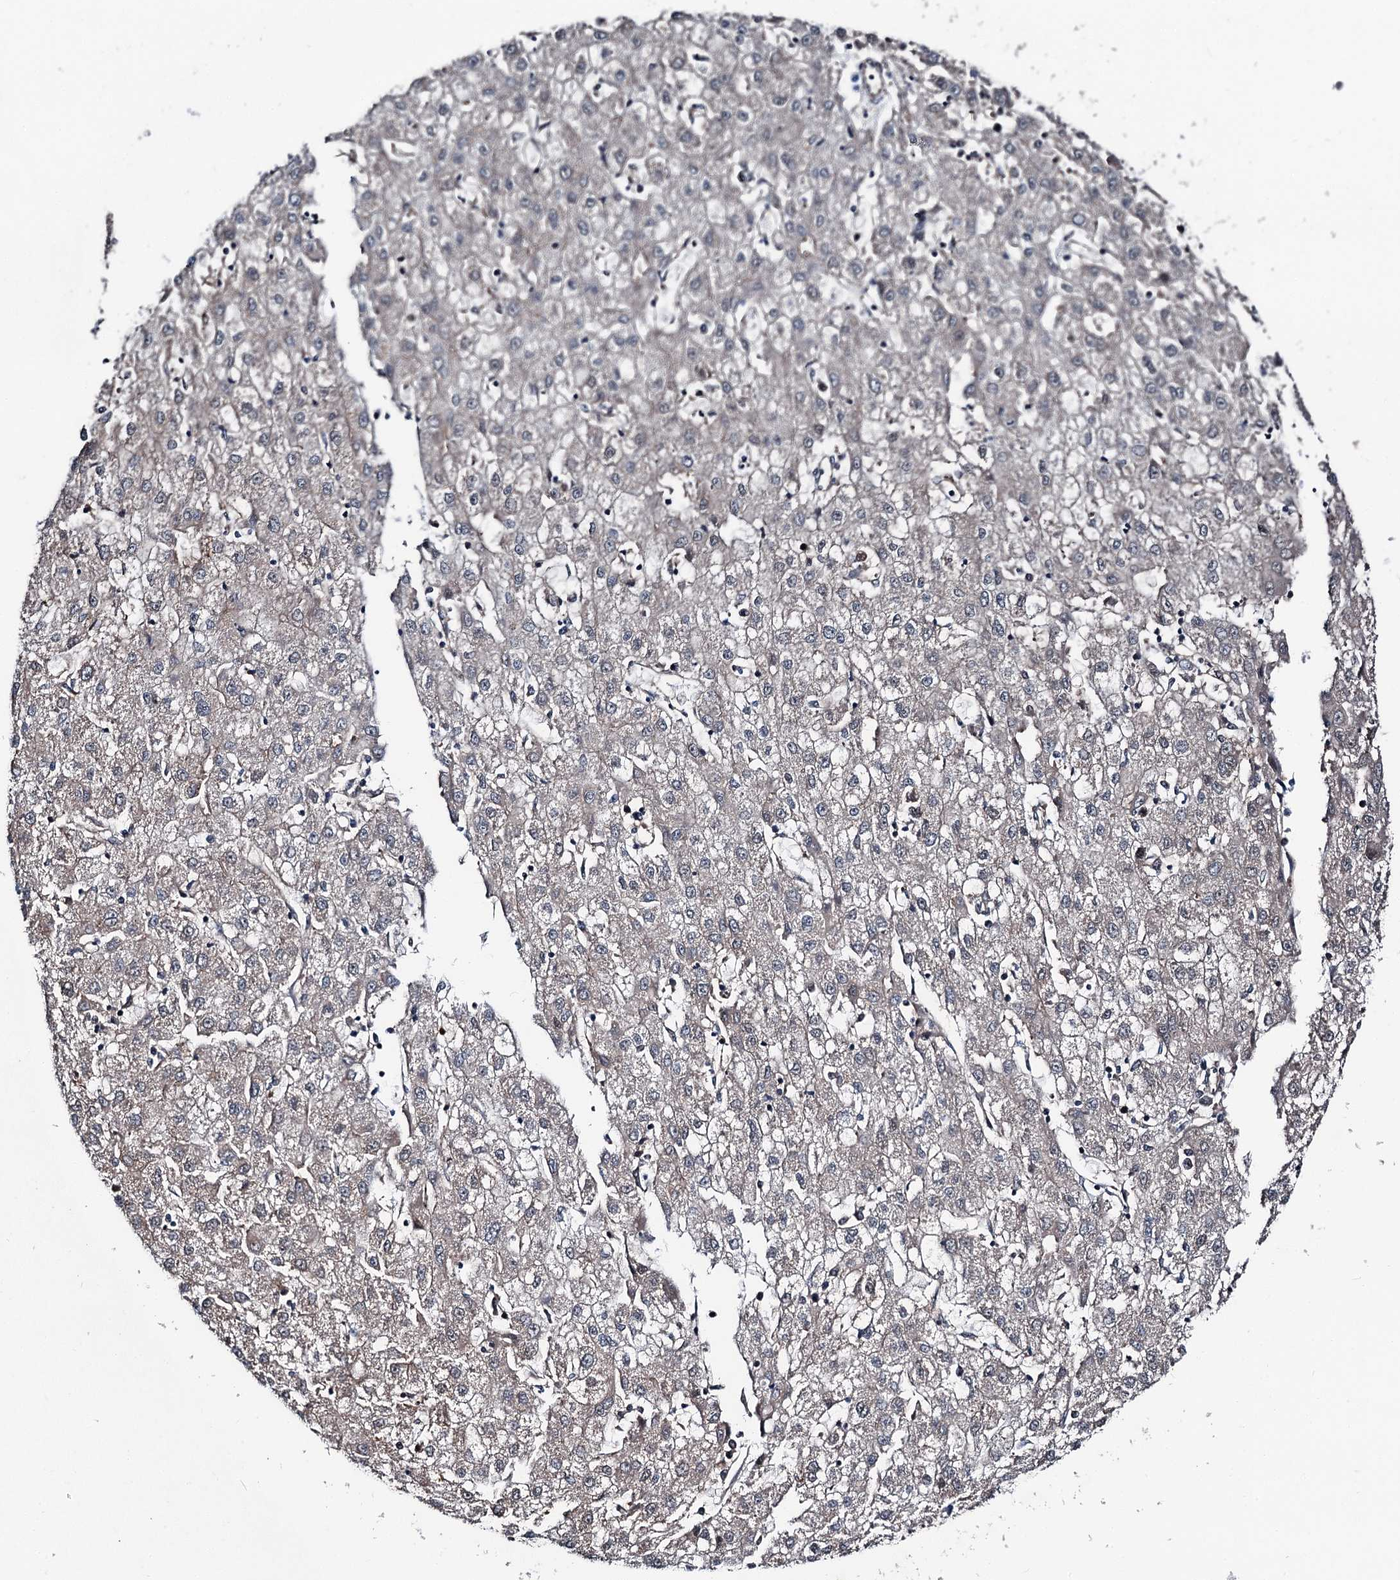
{"staining": {"intensity": "negative", "quantity": "none", "location": "none"}, "tissue": "liver cancer", "cell_type": "Tumor cells", "image_type": "cancer", "snomed": [{"axis": "morphology", "description": "Carcinoma, Hepatocellular, NOS"}, {"axis": "topography", "description": "Liver"}], "caption": "This is a histopathology image of immunohistochemistry staining of liver cancer (hepatocellular carcinoma), which shows no expression in tumor cells.", "gene": "PSMD13", "patient": {"sex": "male", "age": 72}}